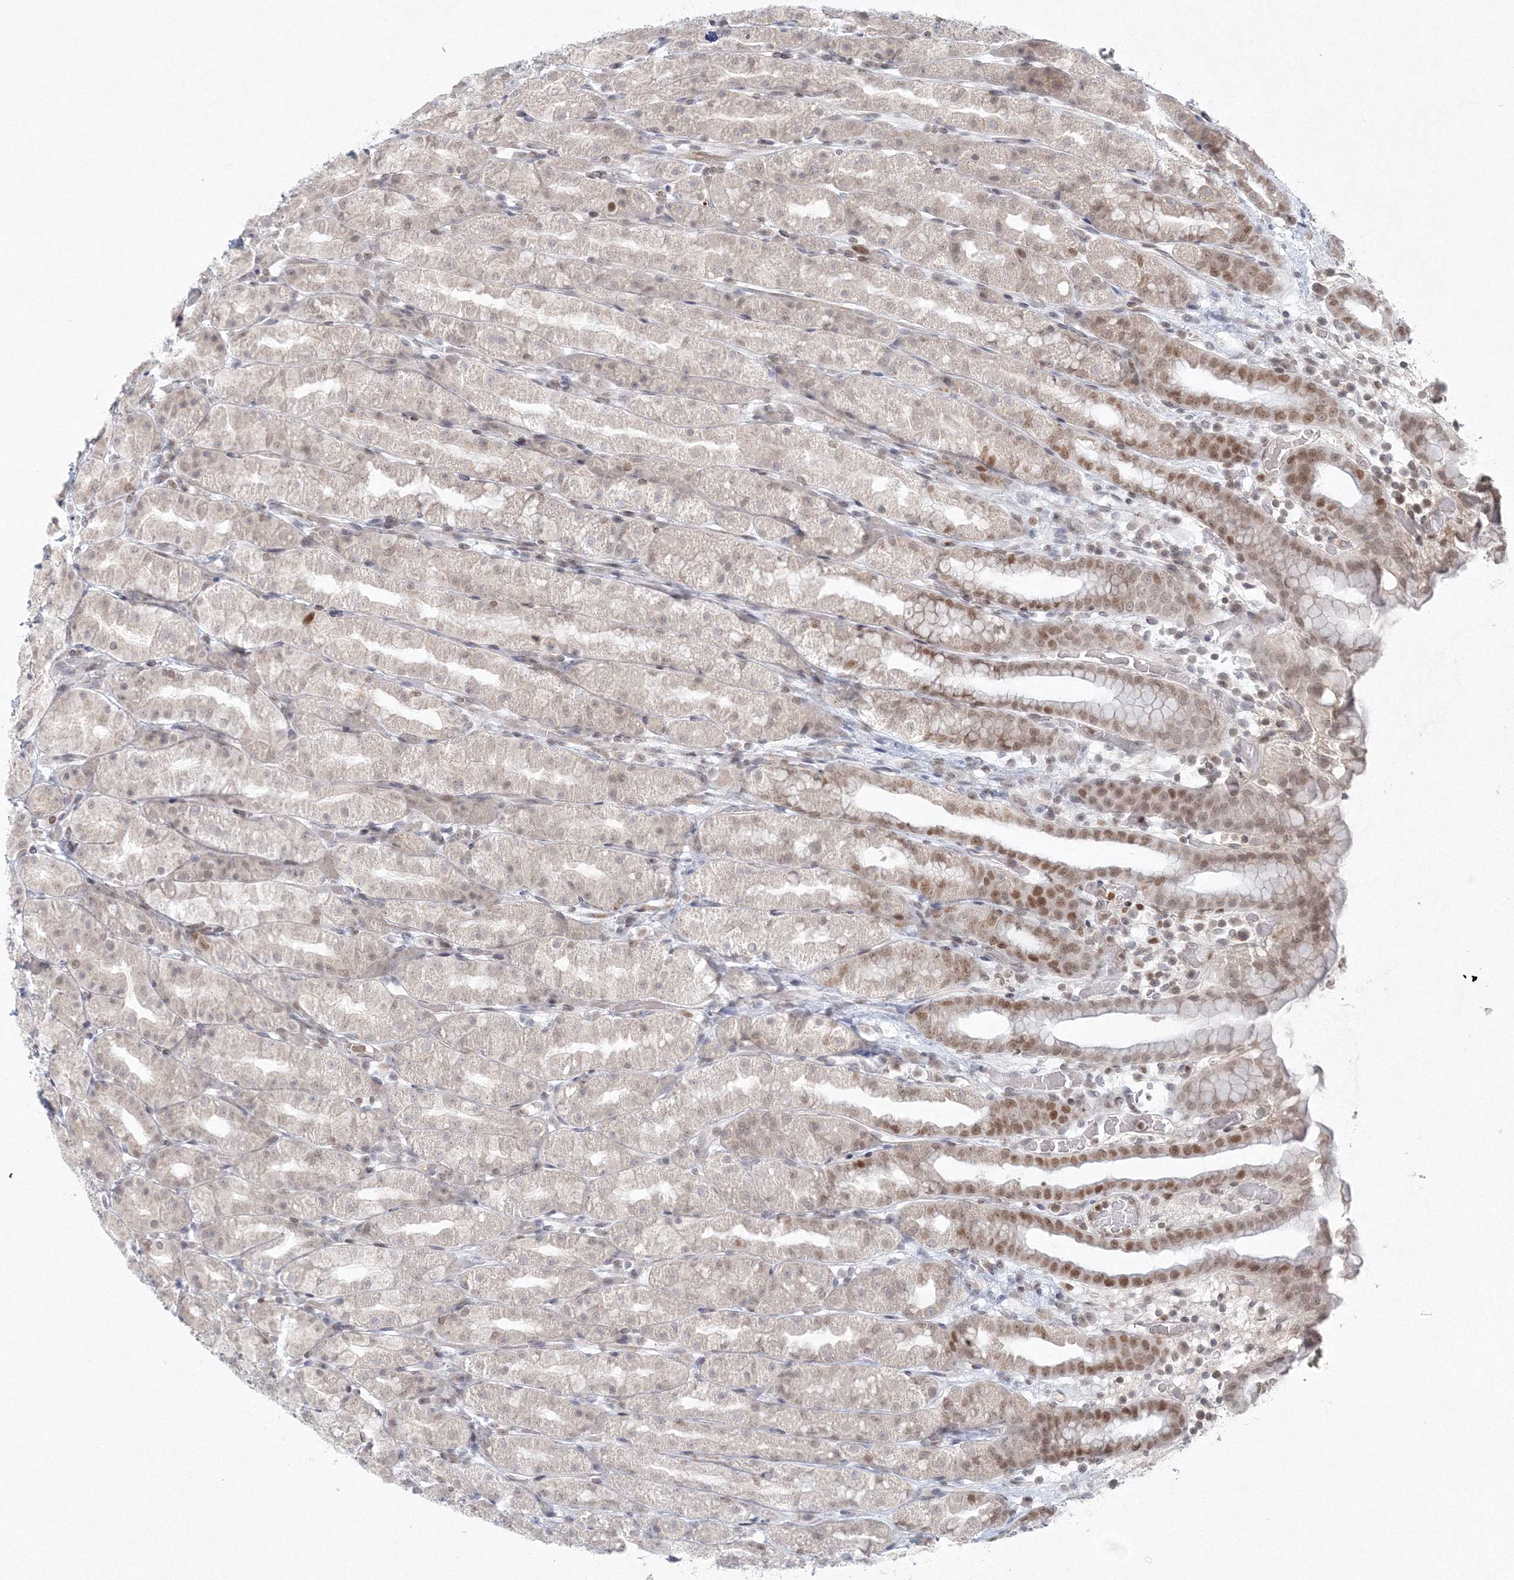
{"staining": {"intensity": "moderate", "quantity": "<25%", "location": "nuclear"}, "tissue": "stomach", "cell_type": "Glandular cells", "image_type": "normal", "snomed": [{"axis": "morphology", "description": "Normal tissue, NOS"}, {"axis": "topography", "description": "Stomach, upper"}], "caption": "A brown stain labels moderate nuclear positivity of a protein in glandular cells of unremarkable human stomach. (brown staining indicates protein expression, while blue staining denotes nuclei).", "gene": "KIF4A", "patient": {"sex": "male", "age": 68}}